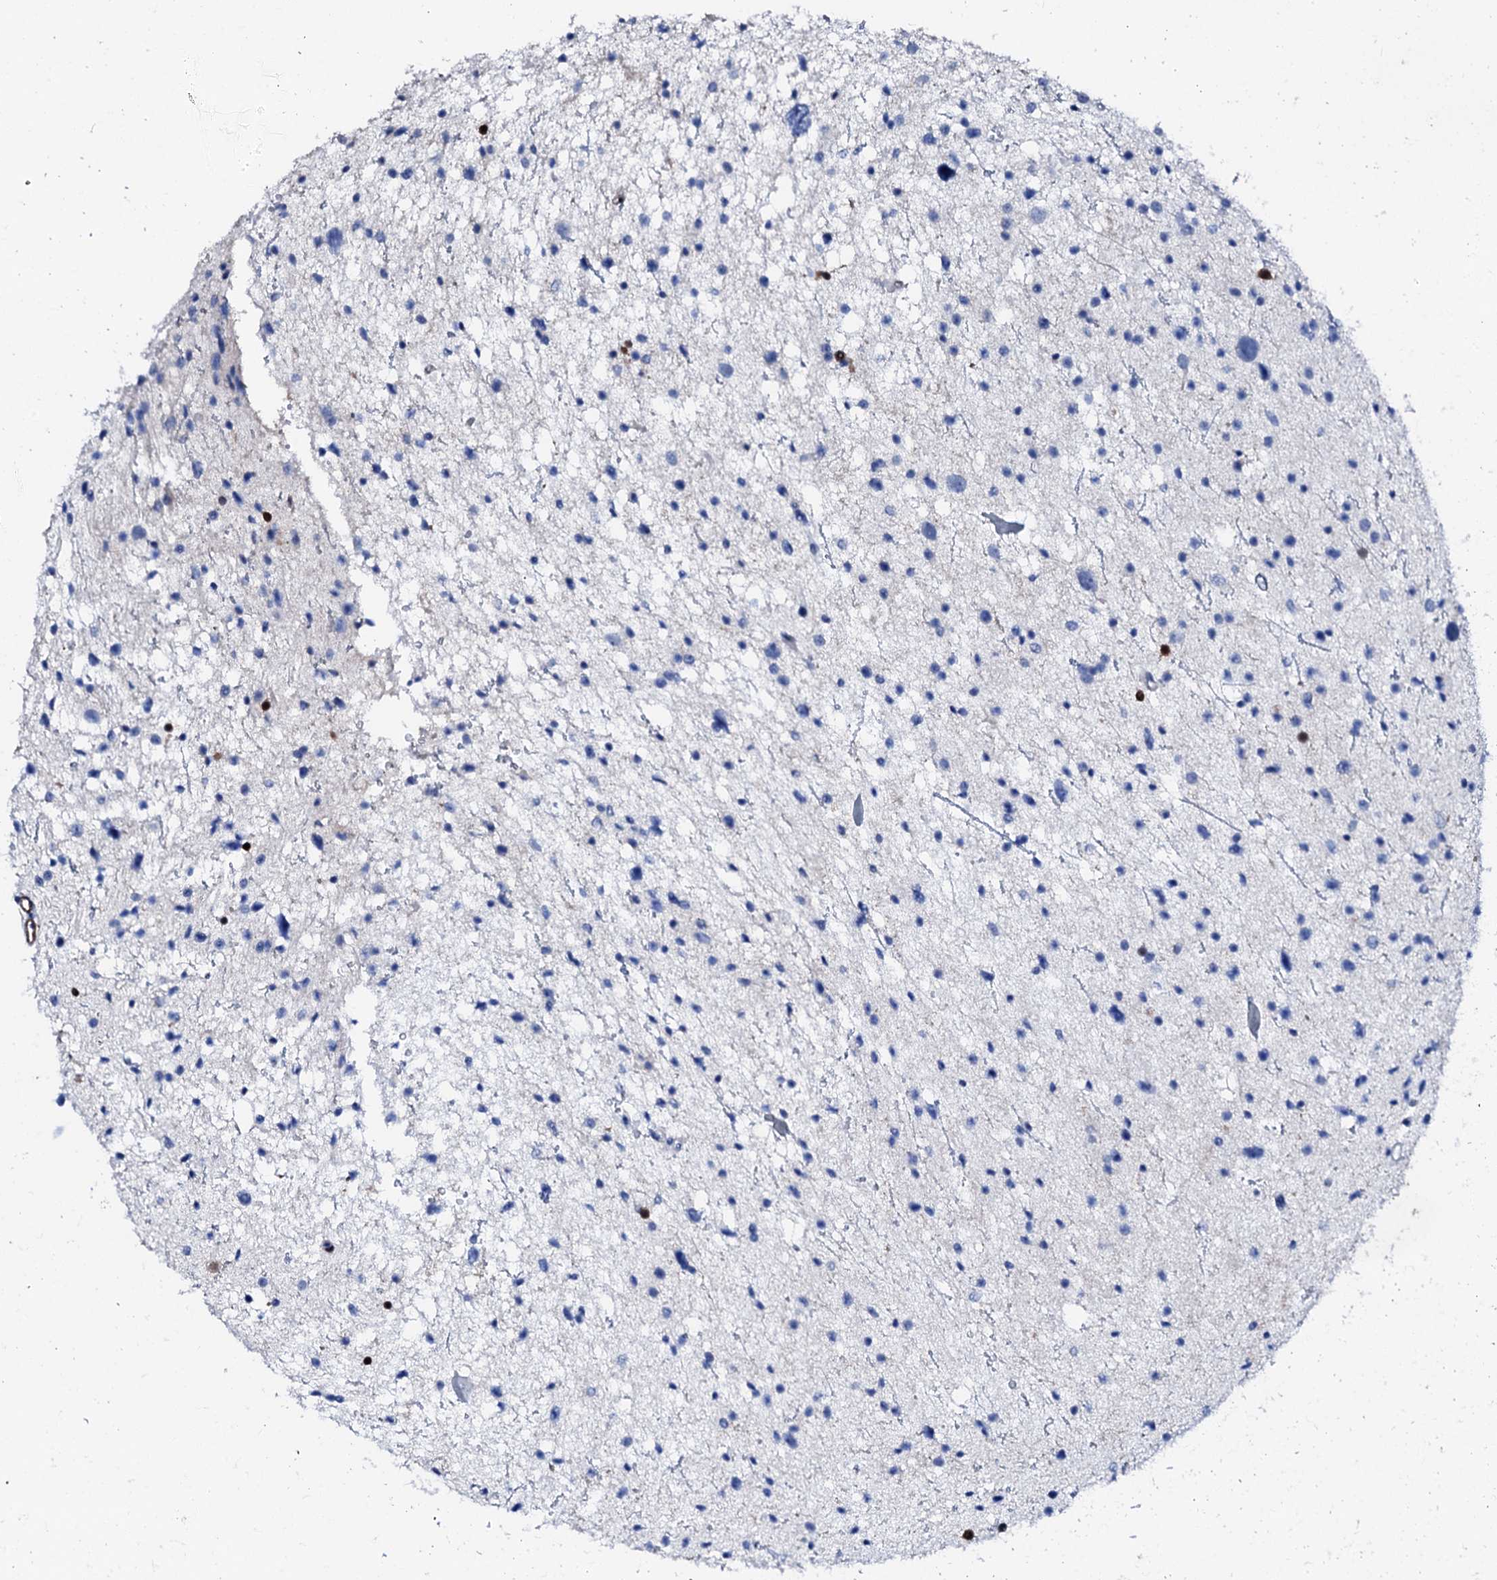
{"staining": {"intensity": "moderate", "quantity": "<25%", "location": "nuclear"}, "tissue": "glioma", "cell_type": "Tumor cells", "image_type": "cancer", "snomed": [{"axis": "morphology", "description": "Glioma, malignant, Low grade"}, {"axis": "topography", "description": "Brain"}], "caption": "Immunohistochemical staining of malignant glioma (low-grade) shows moderate nuclear protein positivity in about <25% of tumor cells. Using DAB (3,3'-diaminobenzidine) (brown) and hematoxylin (blue) stains, captured at high magnification using brightfield microscopy.", "gene": "NRIP2", "patient": {"sex": "female", "age": 37}}